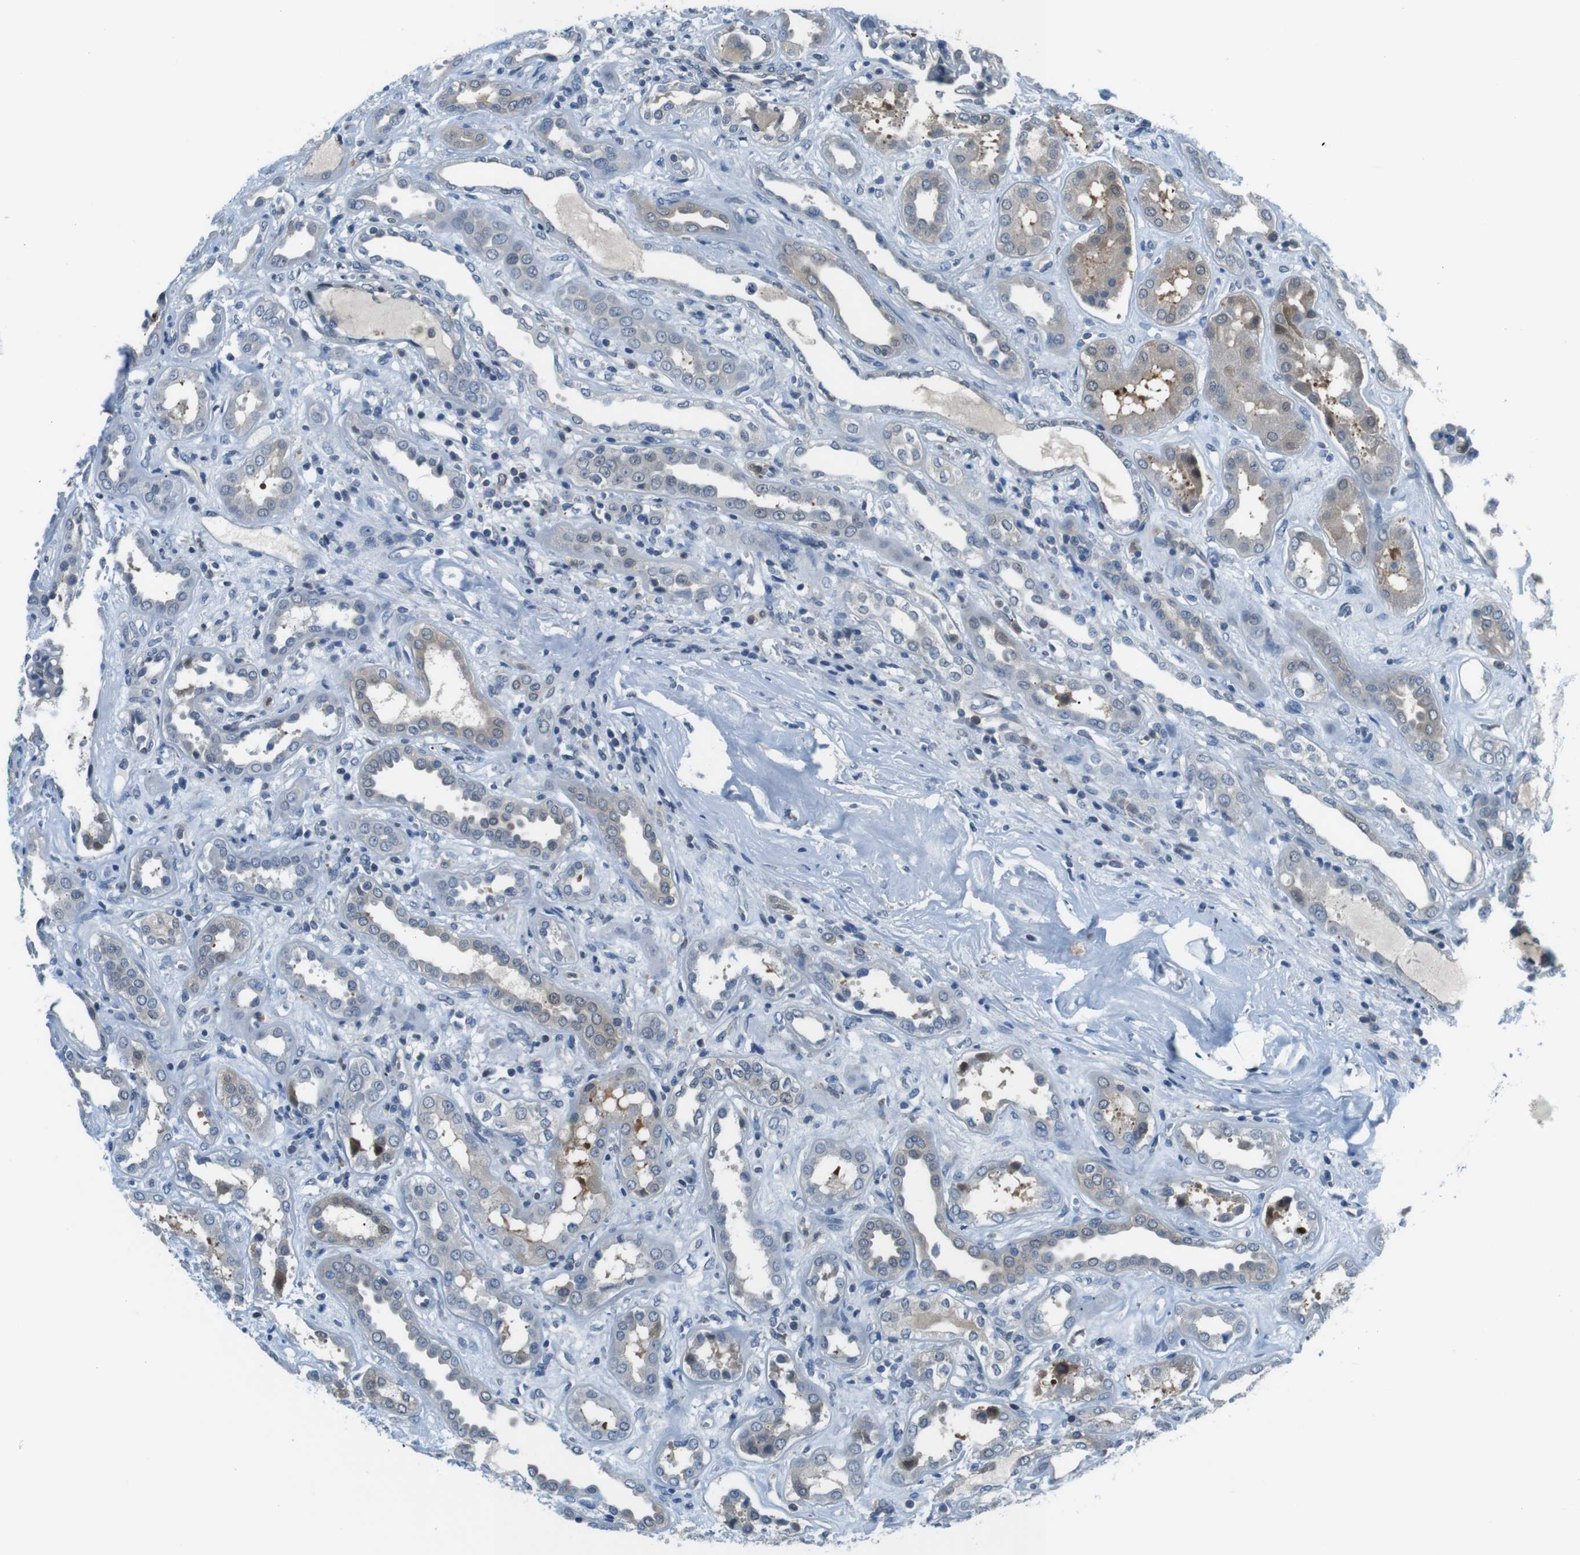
{"staining": {"intensity": "moderate", "quantity": "<25%", "location": "cytoplasmic/membranous,nuclear"}, "tissue": "kidney", "cell_type": "Cells in glomeruli", "image_type": "normal", "snomed": [{"axis": "morphology", "description": "Normal tissue, NOS"}, {"axis": "topography", "description": "Kidney"}], "caption": "A high-resolution photomicrograph shows immunohistochemistry staining of normal kidney, which demonstrates moderate cytoplasmic/membranous,nuclear positivity in approximately <25% of cells in glomeruli.", "gene": "NANOS2", "patient": {"sex": "male", "age": 59}}